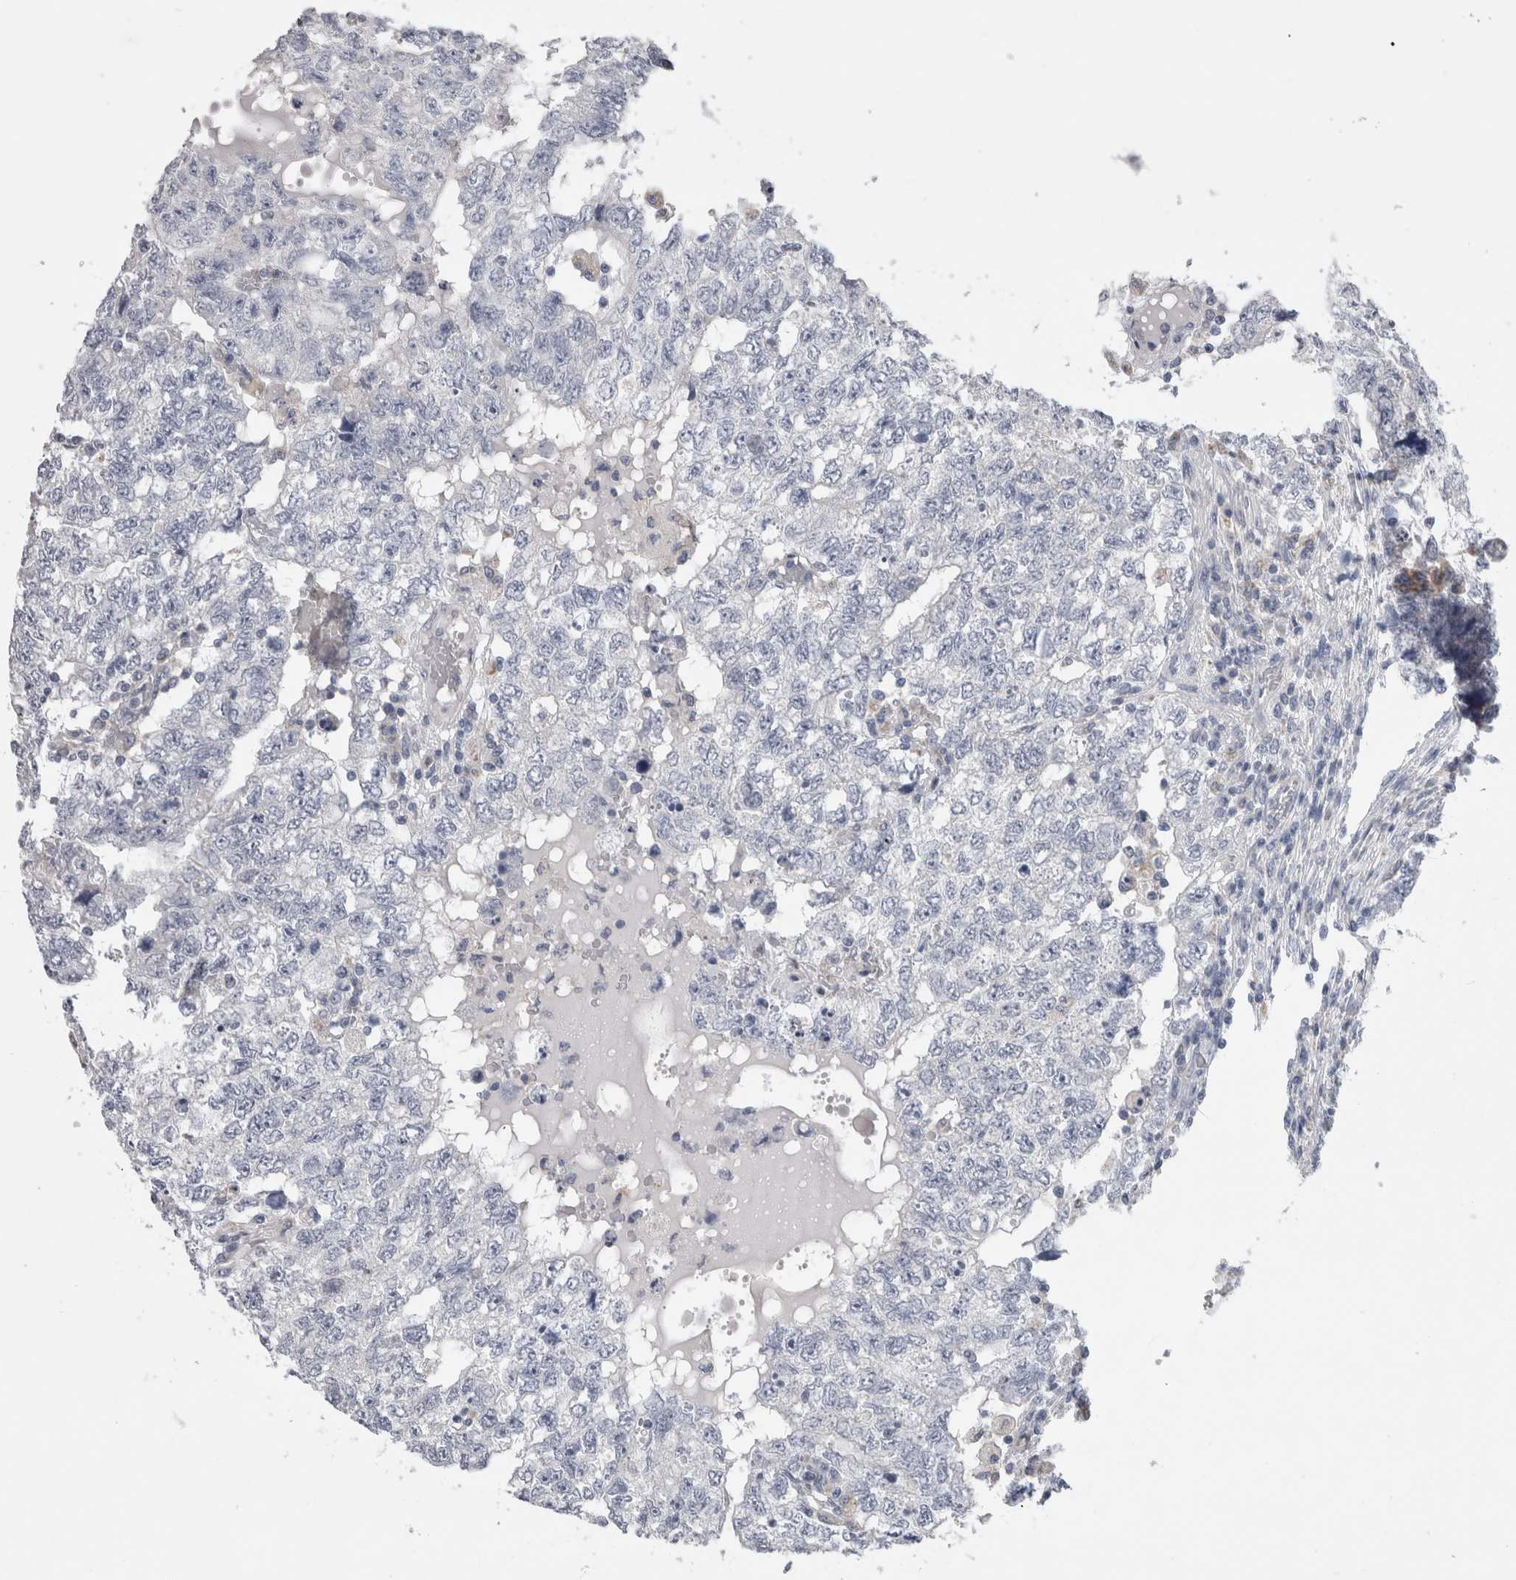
{"staining": {"intensity": "negative", "quantity": "none", "location": "none"}, "tissue": "testis cancer", "cell_type": "Tumor cells", "image_type": "cancer", "snomed": [{"axis": "morphology", "description": "Carcinoma, Embryonal, NOS"}, {"axis": "topography", "description": "Testis"}], "caption": "Immunohistochemistry (IHC) micrograph of neoplastic tissue: human testis cancer stained with DAB shows no significant protein positivity in tumor cells.", "gene": "DHRS4", "patient": {"sex": "male", "age": 36}}